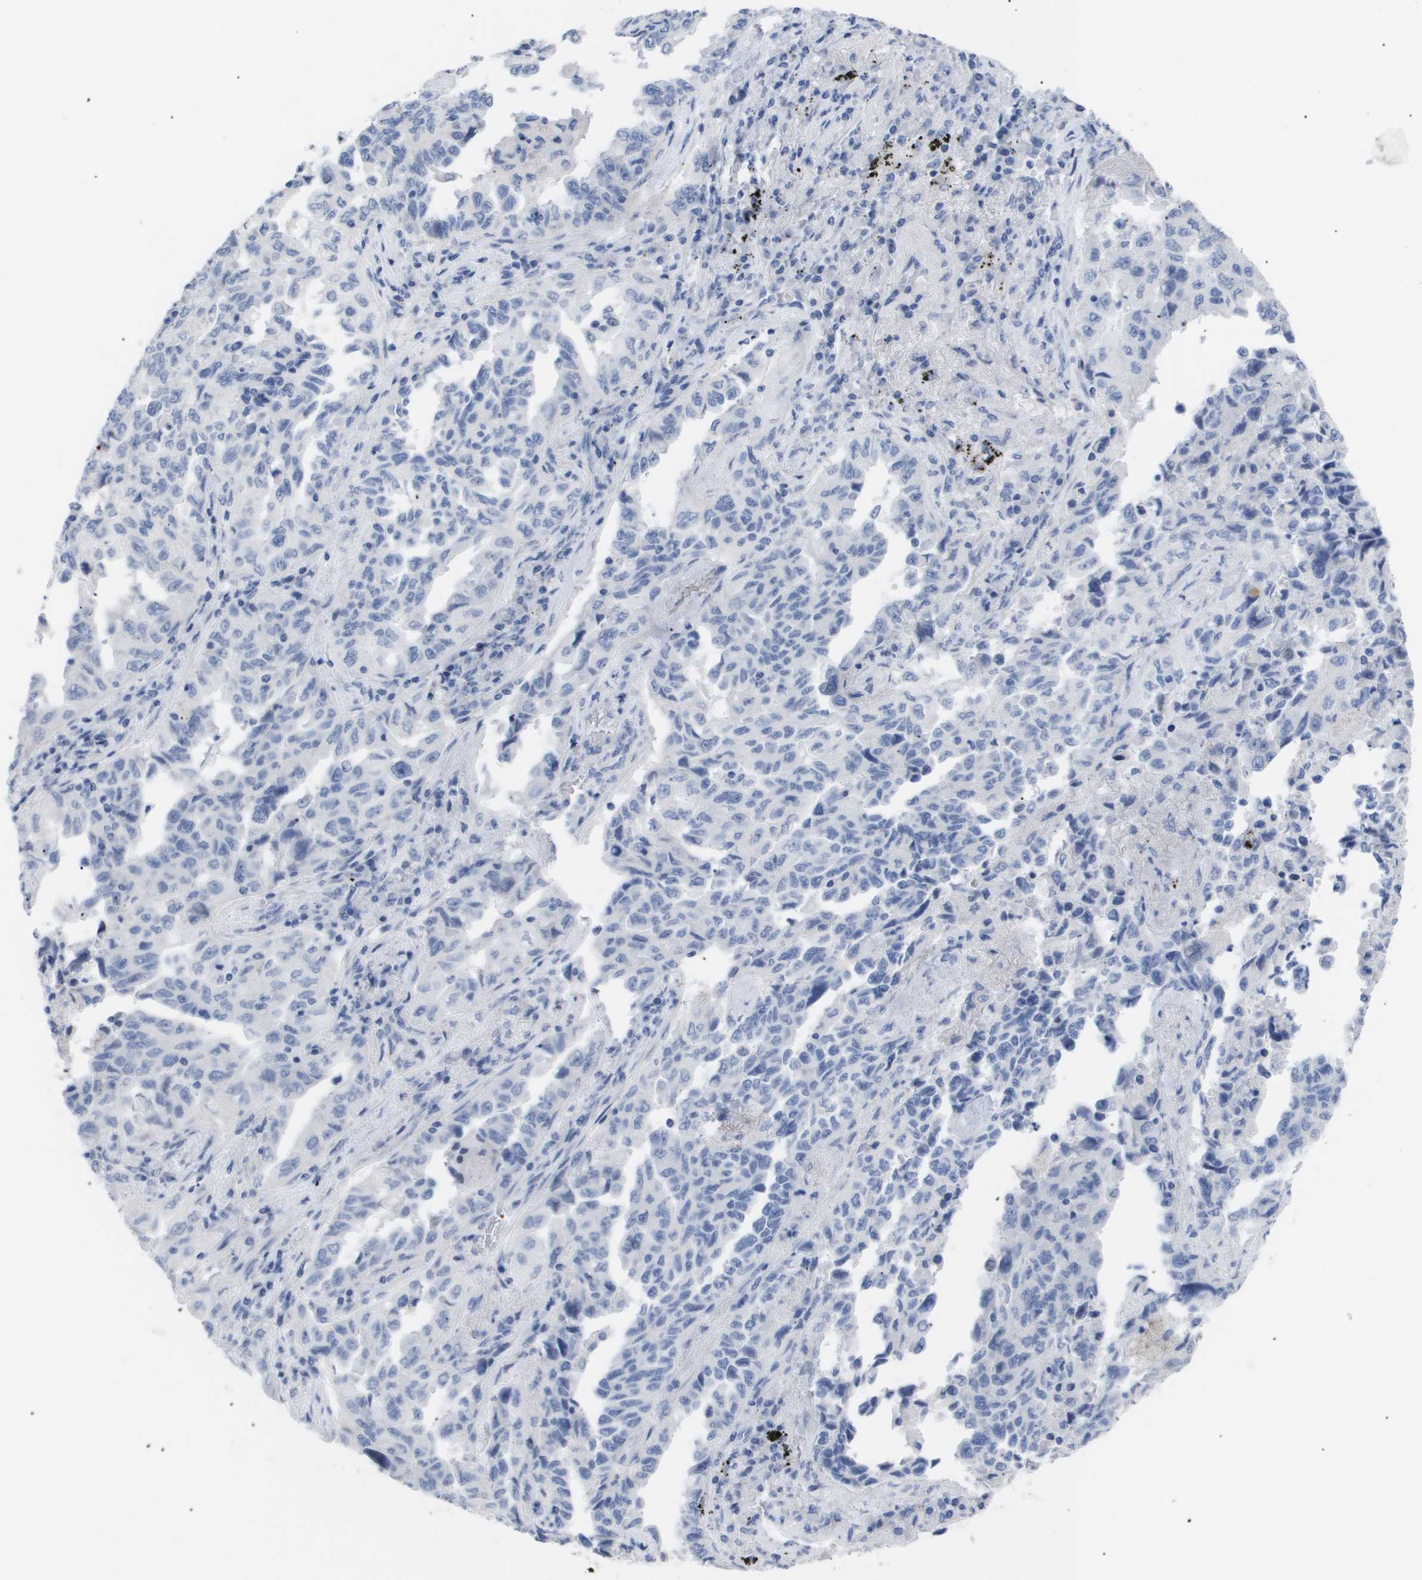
{"staining": {"intensity": "negative", "quantity": "none", "location": "none"}, "tissue": "lung cancer", "cell_type": "Tumor cells", "image_type": "cancer", "snomed": [{"axis": "morphology", "description": "Adenocarcinoma, NOS"}, {"axis": "topography", "description": "Lung"}], "caption": "An immunohistochemistry (IHC) image of lung cancer is shown. There is no staining in tumor cells of lung cancer.", "gene": "CAV3", "patient": {"sex": "female", "age": 51}}